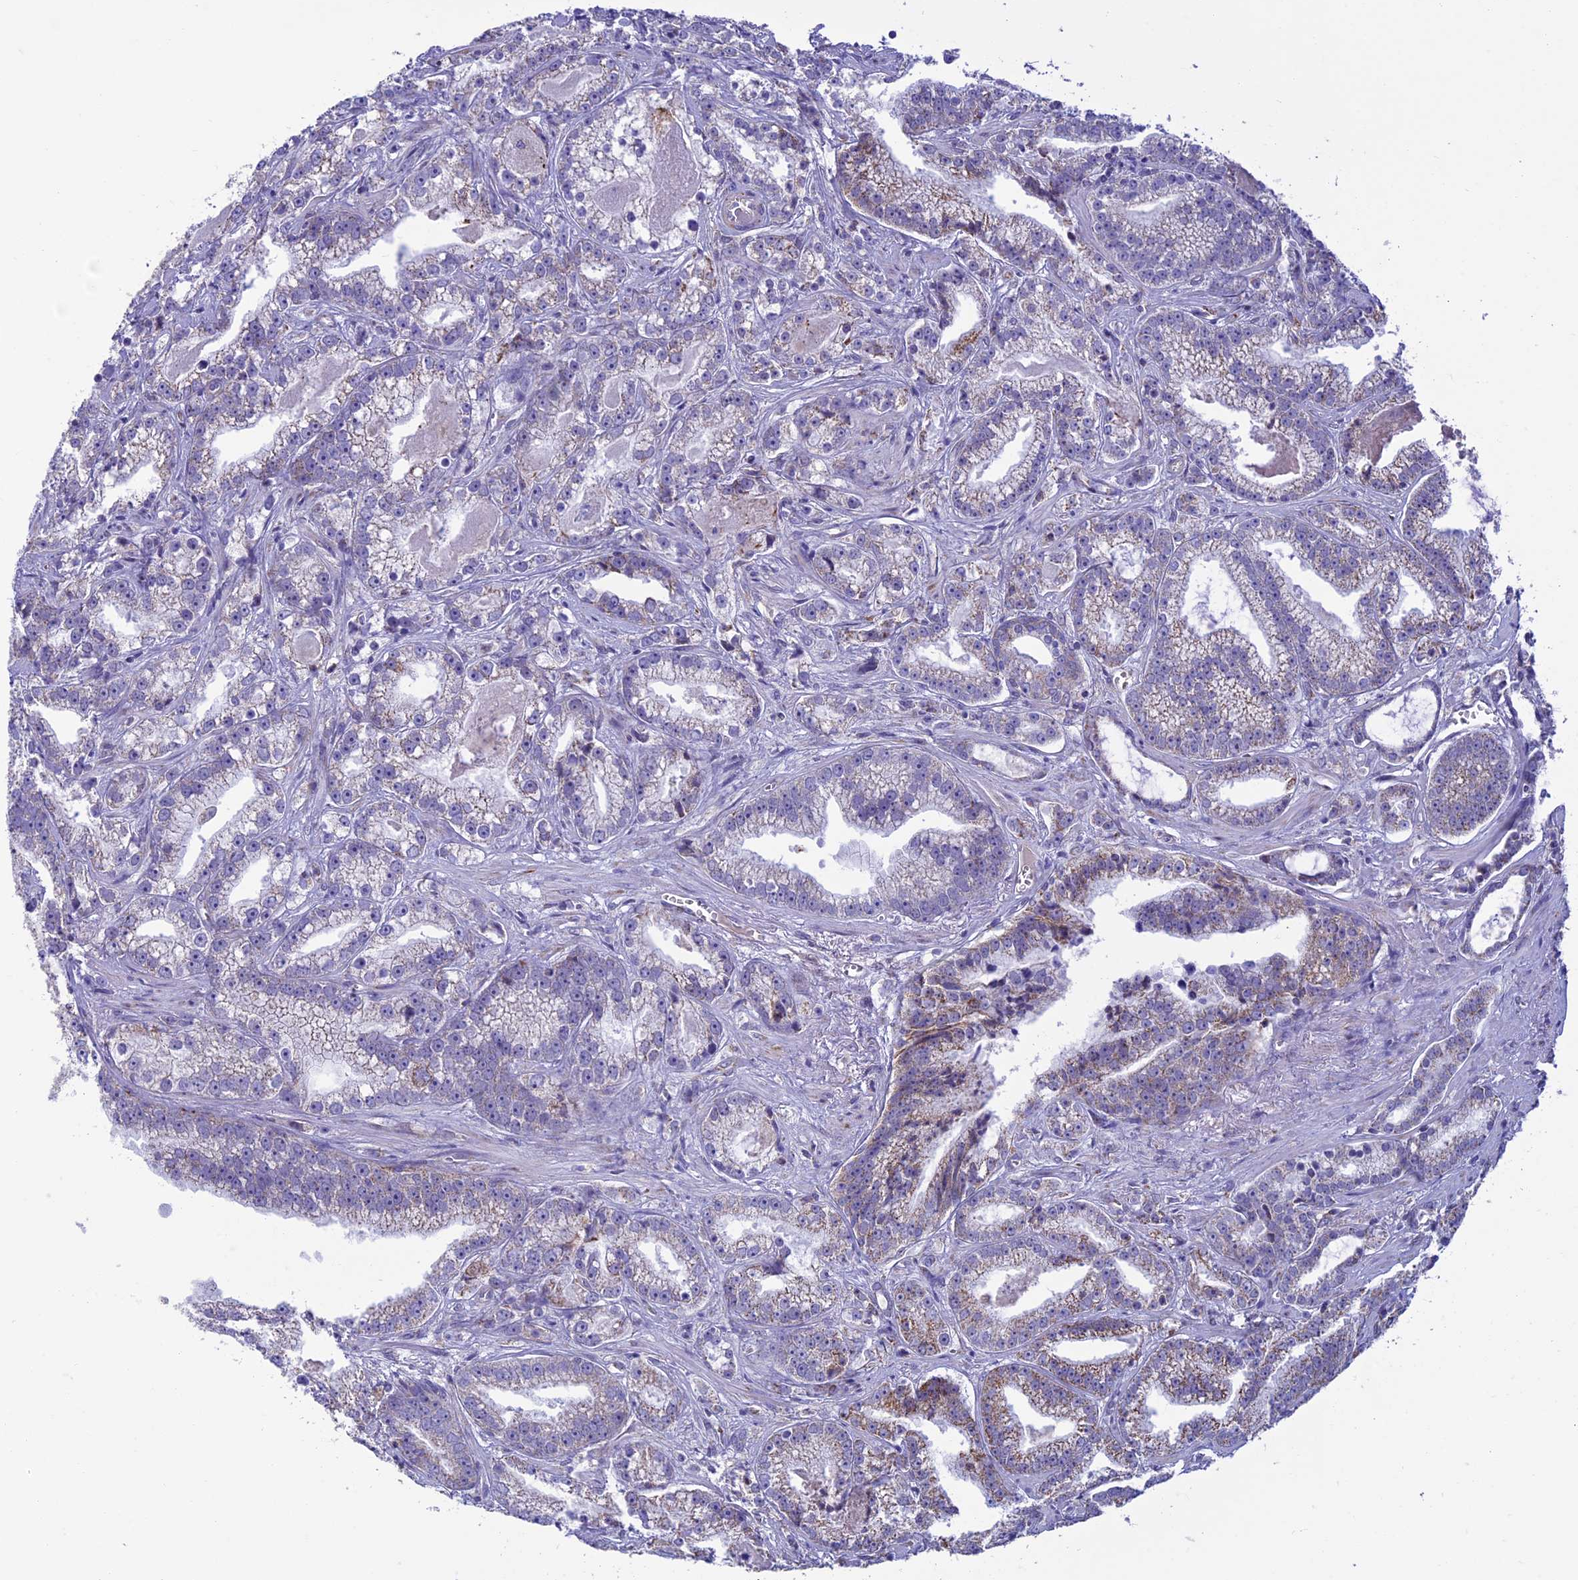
{"staining": {"intensity": "moderate", "quantity": "25%-75%", "location": "cytoplasmic/membranous"}, "tissue": "prostate cancer", "cell_type": "Tumor cells", "image_type": "cancer", "snomed": [{"axis": "morphology", "description": "Adenocarcinoma, High grade"}, {"axis": "topography", "description": "Prostate and seminal vesicle, NOS"}], "caption": "Immunohistochemistry staining of prostate high-grade adenocarcinoma, which displays medium levels of moderate cytoplasmic/membranous positivity in approximately 25%-75% of tumor cells indicating moderate cytoplasmic/membranous protein positivity. The staining was performed using DAB (3,3'-diaminobenzidine) (brown) for protein detection and nuclei were counterstained in hematoxylin (blue).", "gene": "MFSD12", "patient": {"sex": "male", "age": 67}}